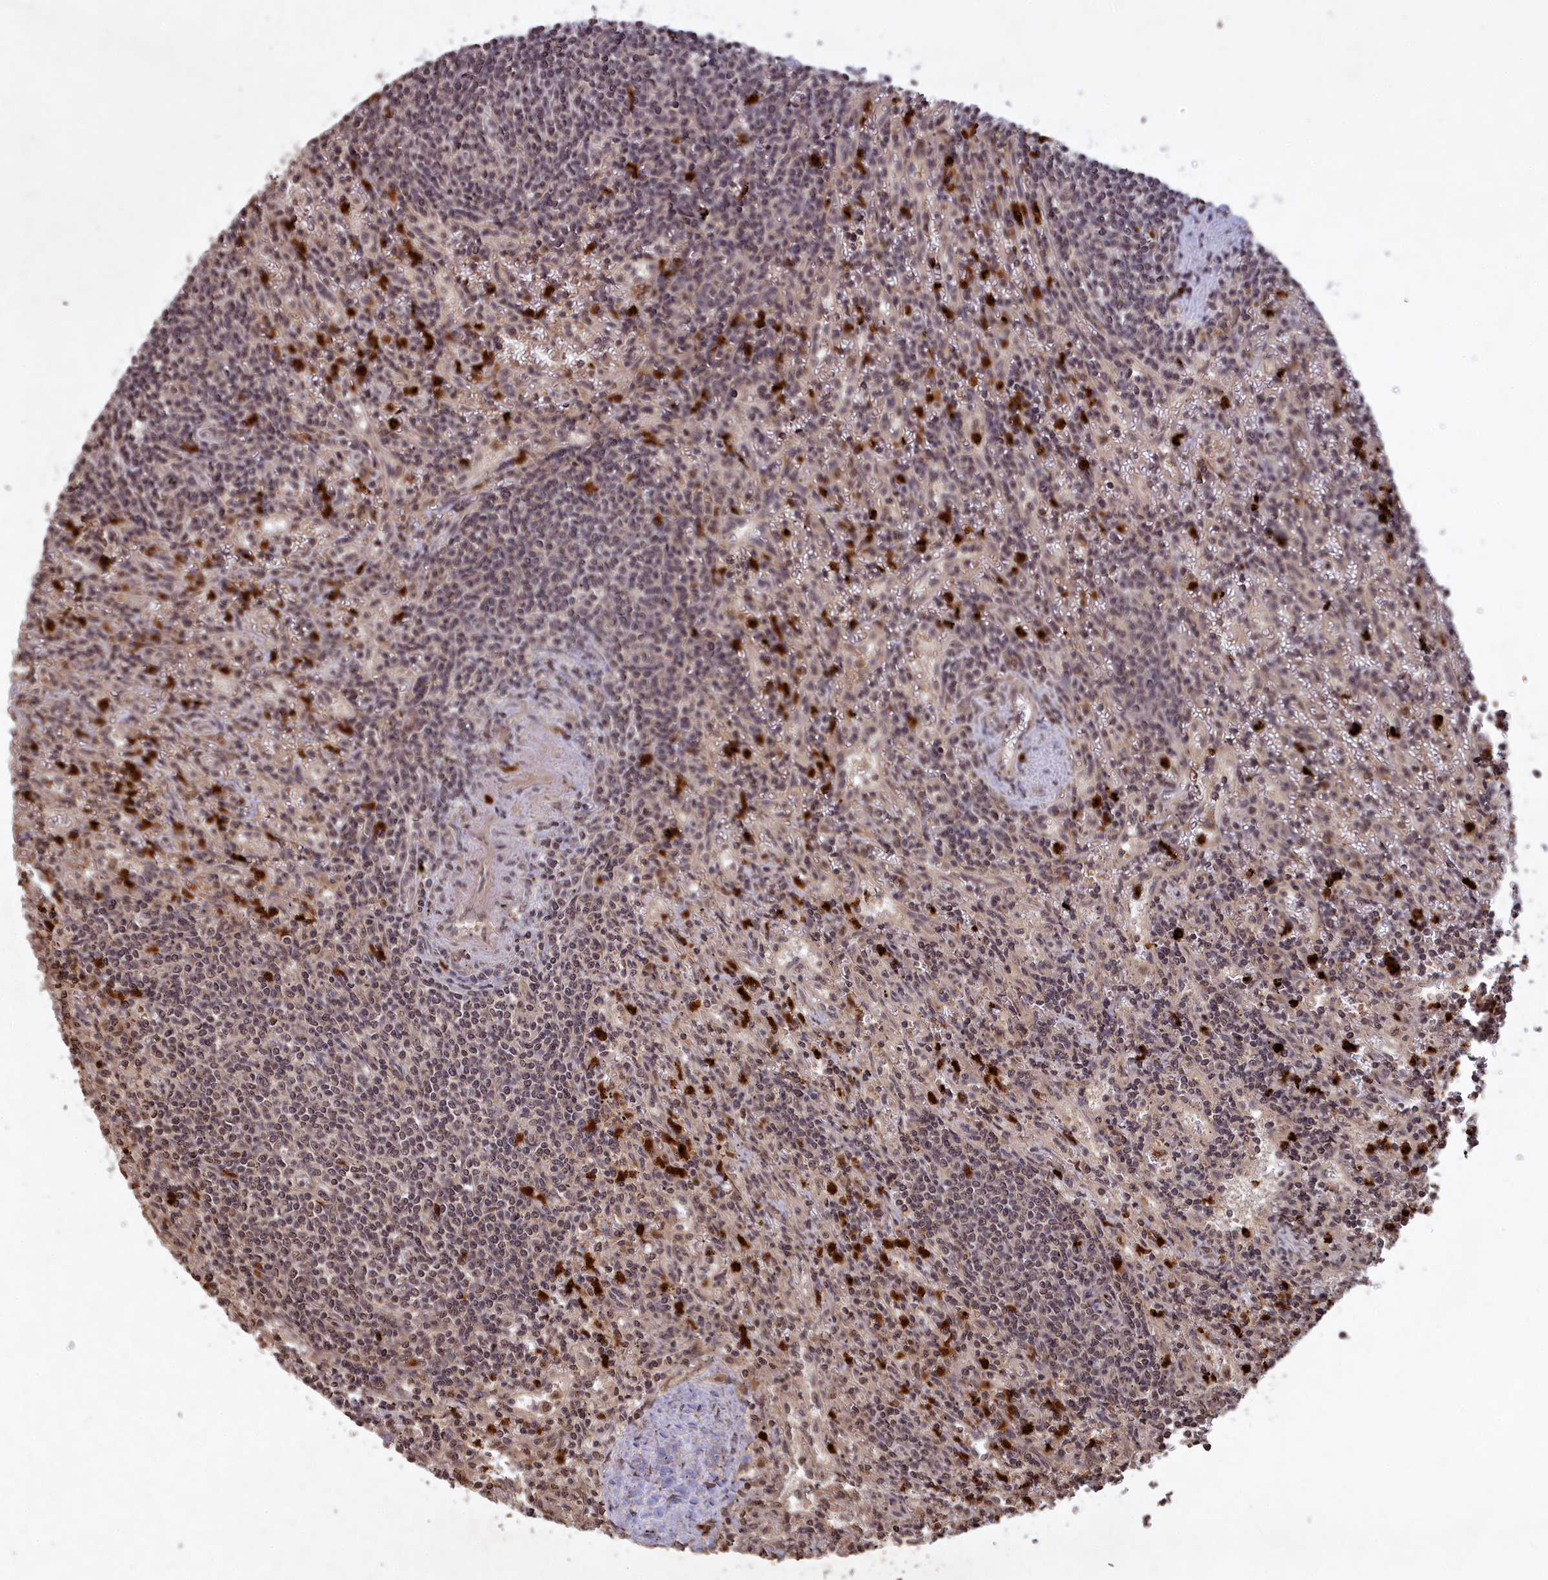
{"staining": {"intensity": "weak", "quantity": "25%-75%", "location": "nuclear"}, "tissue": "lymphoma", "cell_type": "Tumor cells", "image_type": "cancer", "snomed": [{"axis": "morphology", "description": "Malignant lymphoma, non-Hodgkin's type, Low grade"}, {"axis": "topography", "description": "Spleen"}], "caption": "Protein expression analysis of human lymphoma reveals weak nuclear staining in approximately 25%-75% of tumor cells.", "gene": "SRMS", "patient": {"sex": "male", "age": 76}}